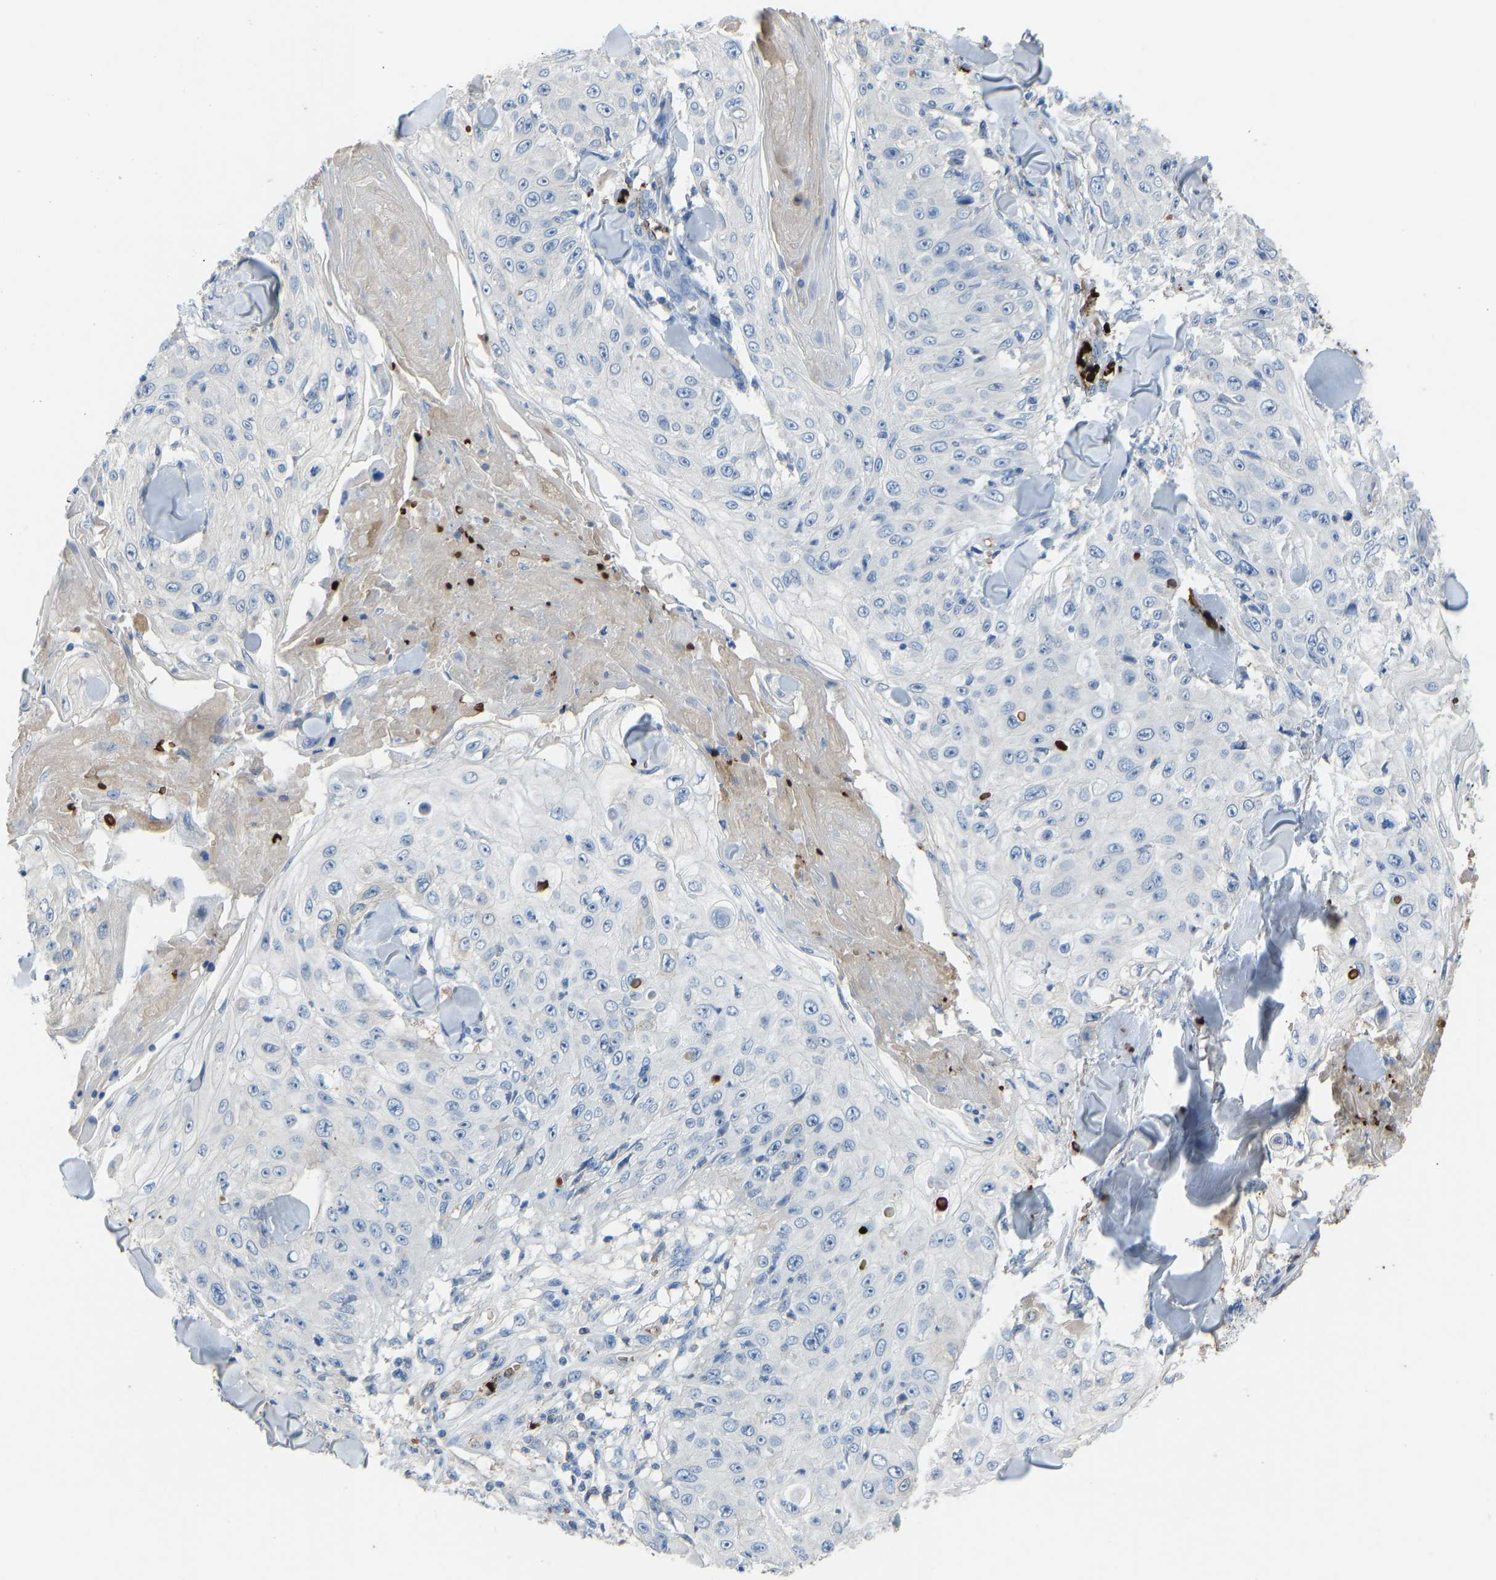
{"staining": {"intensity": "negative", "quantity": "none", "location": "none"}, "tissue": "skin cancer", "cell_type": "Tumor cells", "image_type": "cancer", "snomed": [{"axis": "morphology", "description": "Squamous cell carcinoma, NOS"}, {"axis": "topography", "description": "Skin"}], "caption": "This micrograph is of skin cancer (squamous cell carcinoma) stained with IHC to label a protein in brown with the nuclei are counter-stained blue. There is no positivity in tumor cells. The staining was performed using DAB (3,3'-diaminobenzidine) to visualize the protein expression in brown, while the nuclei were stained in blue with hematoxylin (Magnification: 20x).", "gene": "PIGS", "patient": {"sex": "male", "age": 86}}